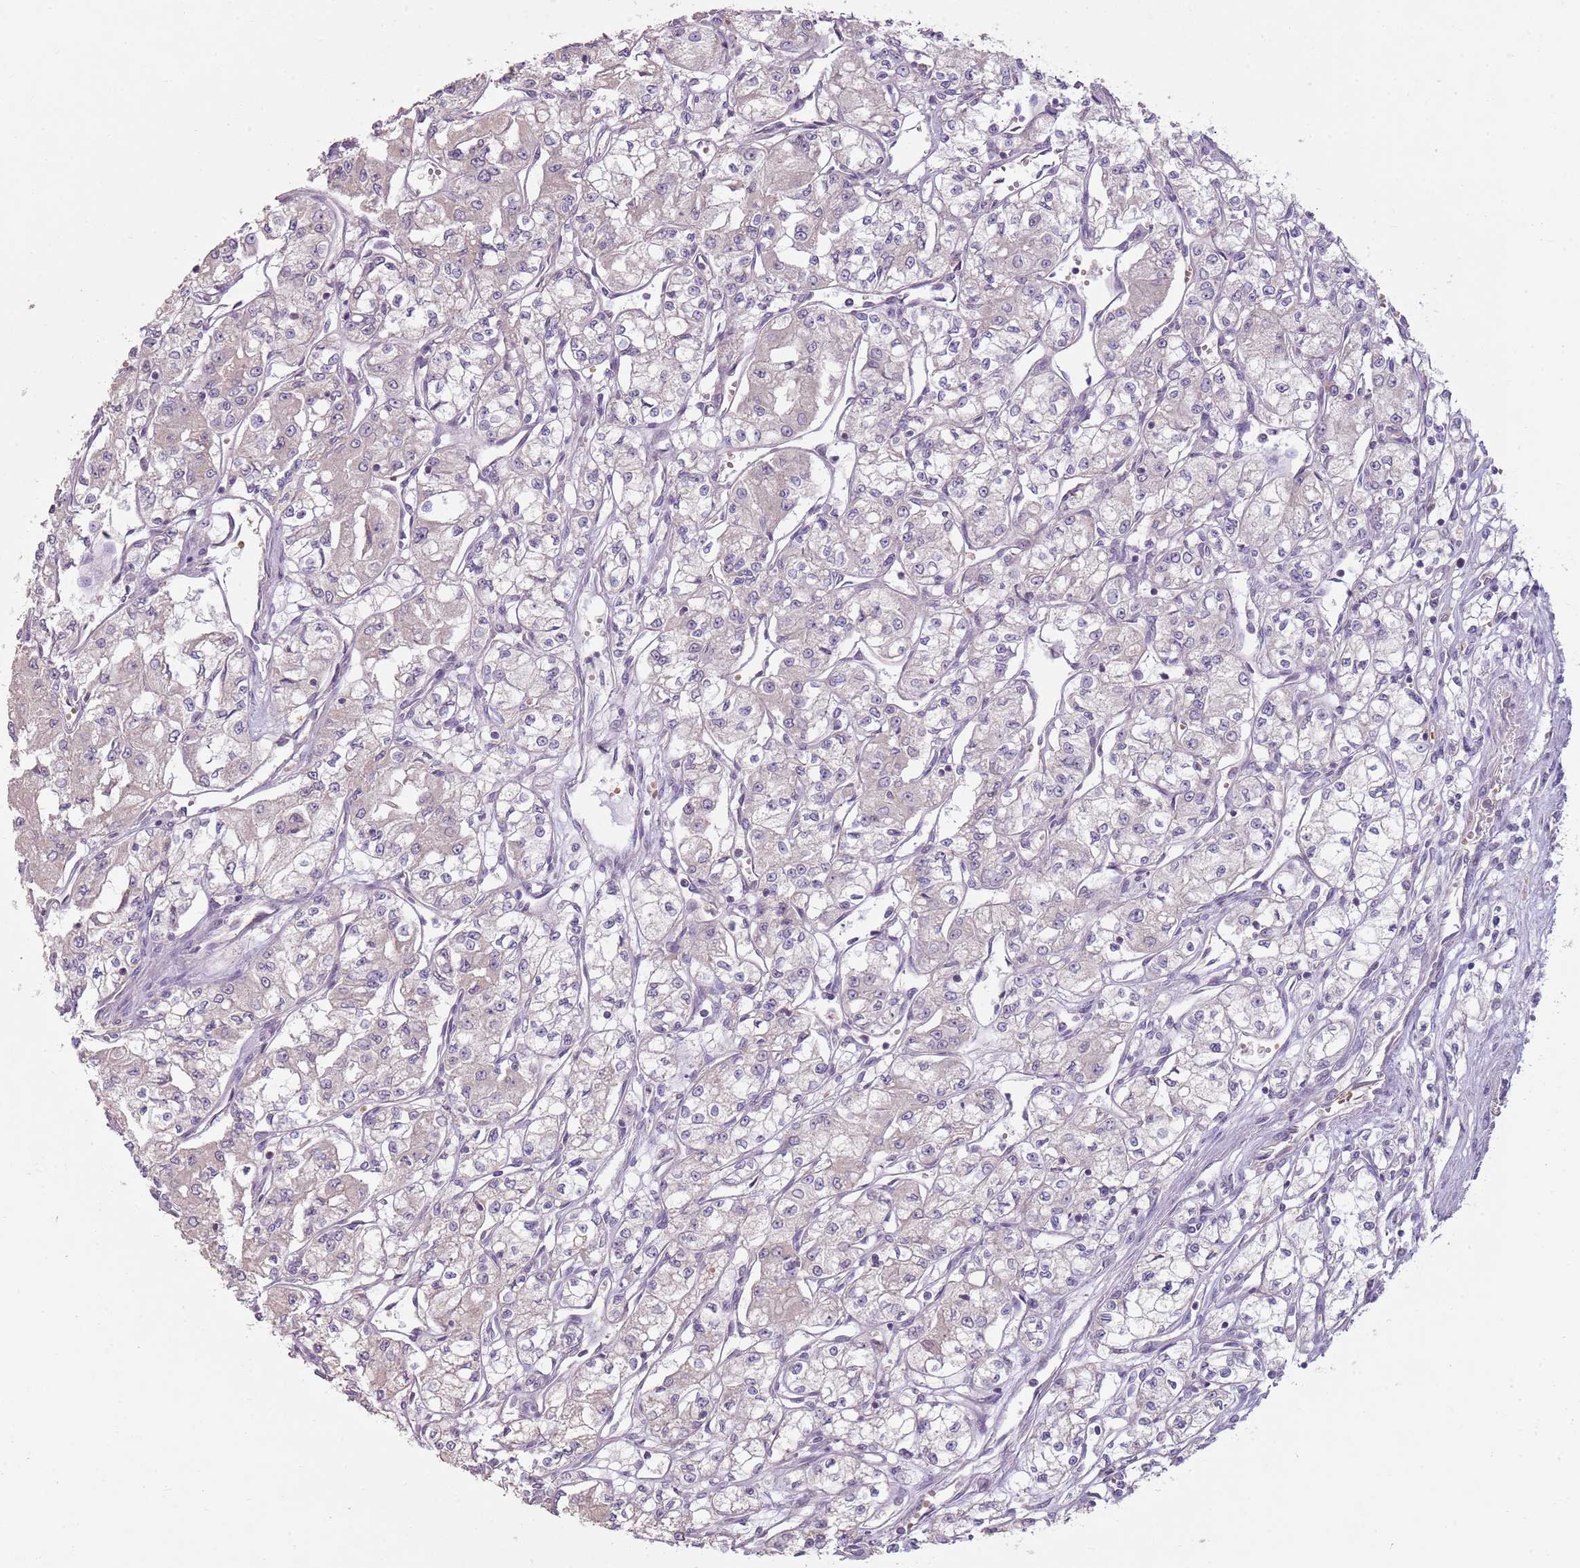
{"staining": {"intensity": "weak", "quantity": "25%-75%", "location": "cytoplasmic/membranous"}, "tissue": "renal cancer", "cell_type": "Tumor cells", "image_type": "cancer", "snomed": [{"axis": "morphology", "description": "Adenocarcinoma, NOS"}, {"axis": "topography", "description": "Kidney"}], "caption": "An immunohistochemistry (IHC) photomicrograph of neoplastic tissue is shown. Protein staining in brown shows weak cytoplasmic/membranous positivity in adenocarcinoma (renal) within tumor cells.", "gene": "TEKT4", "patient": {"sex": "male", "age": 59}}